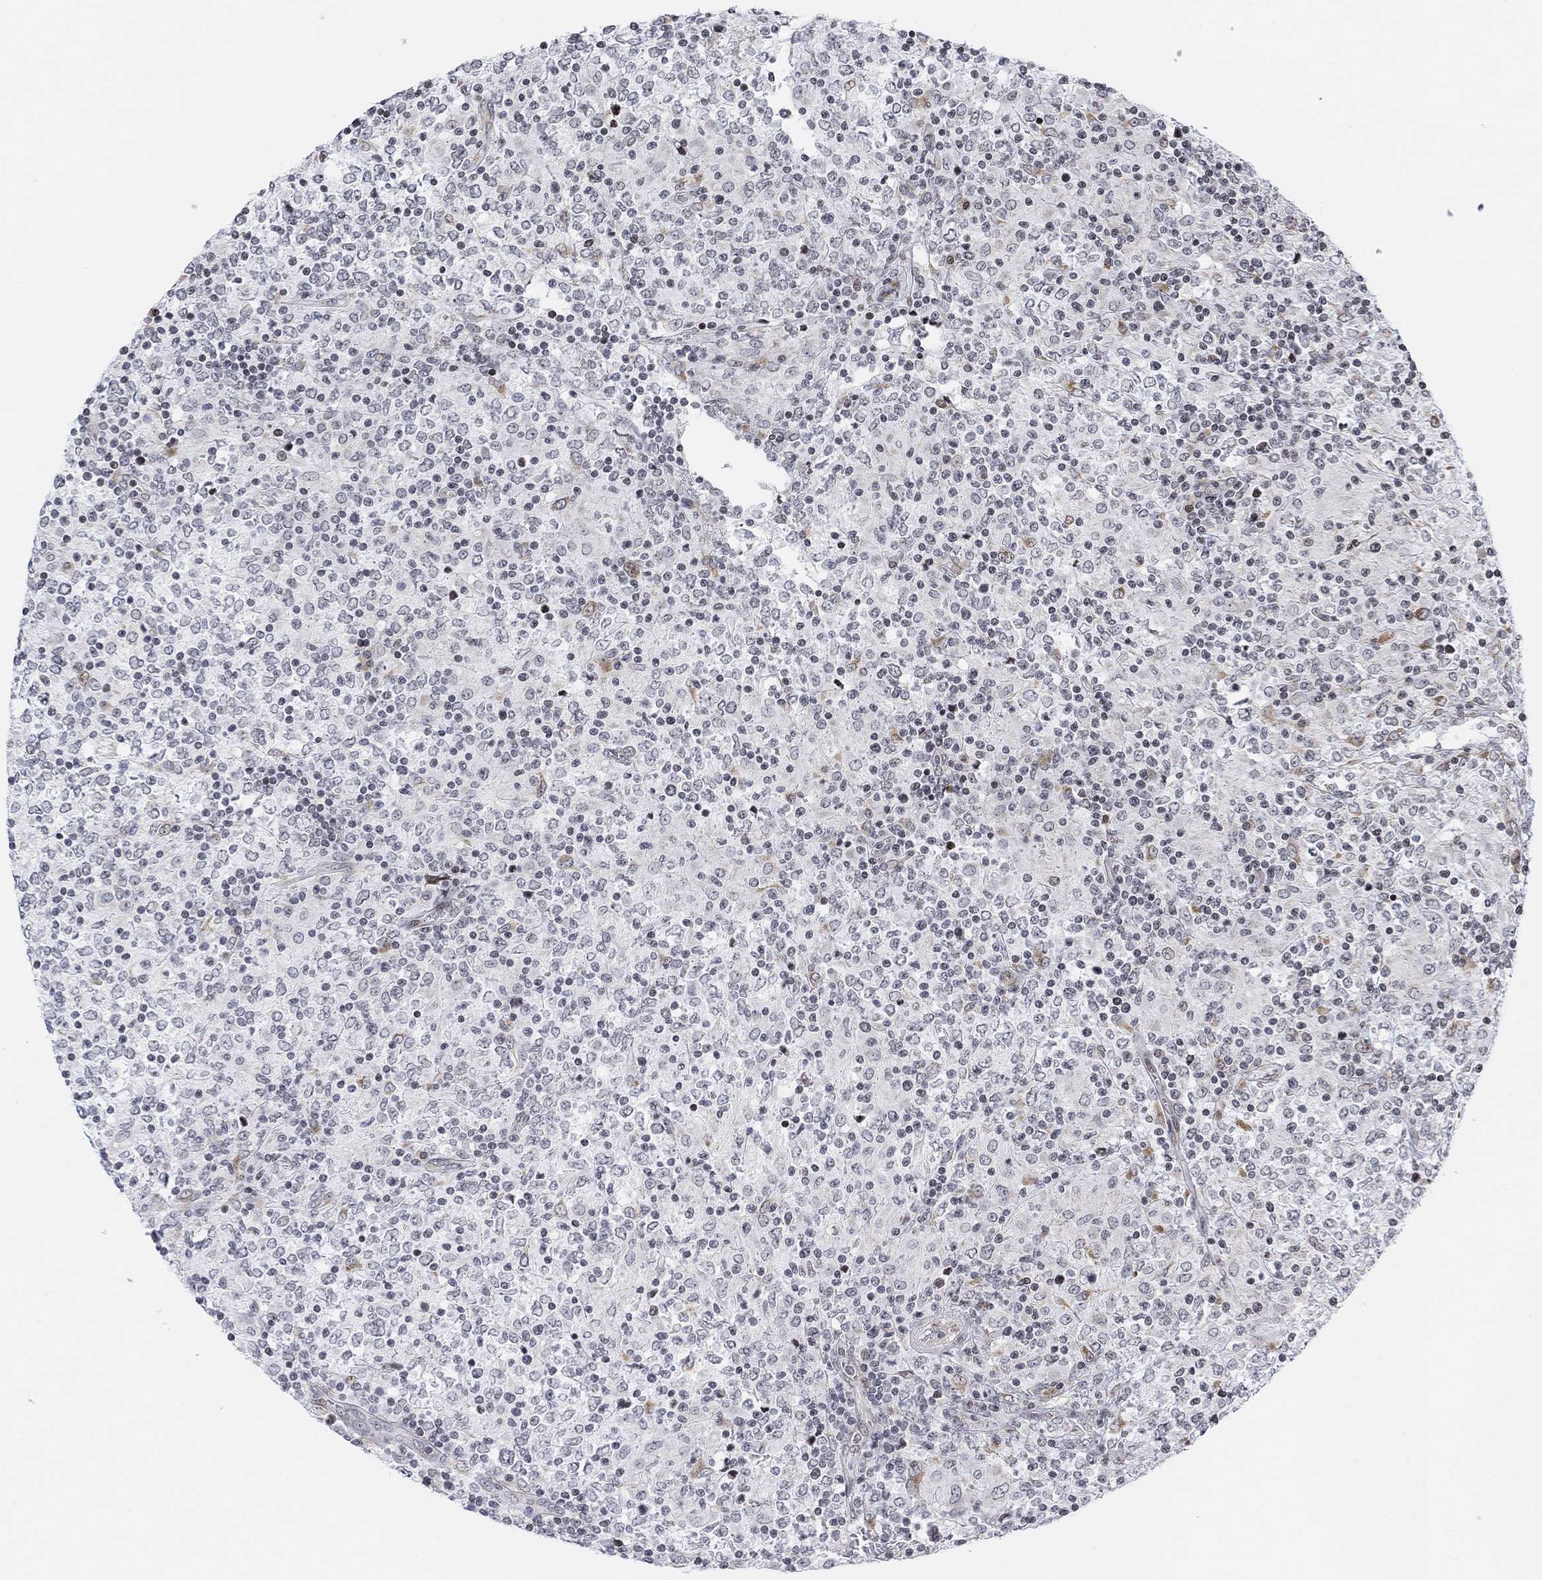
{"staining": {"intensity": "negative", "quantity": "none", "location": "none"}, "tissue": "lymphoma", "cell_type": "Tumor cells", "image_type": "cancer", "snomed": [{"axis": "morphology", "description": "Malignant lymphoma, non-Hodgkin's type, High grade"}, {"axis": "topography", "description": "Lymph node"}], "caption": "Tumor cells show no significant protein positivity in lymphoma.", "gene": "ABHD14A", "patient": {"sex": "female", "age": 84}}